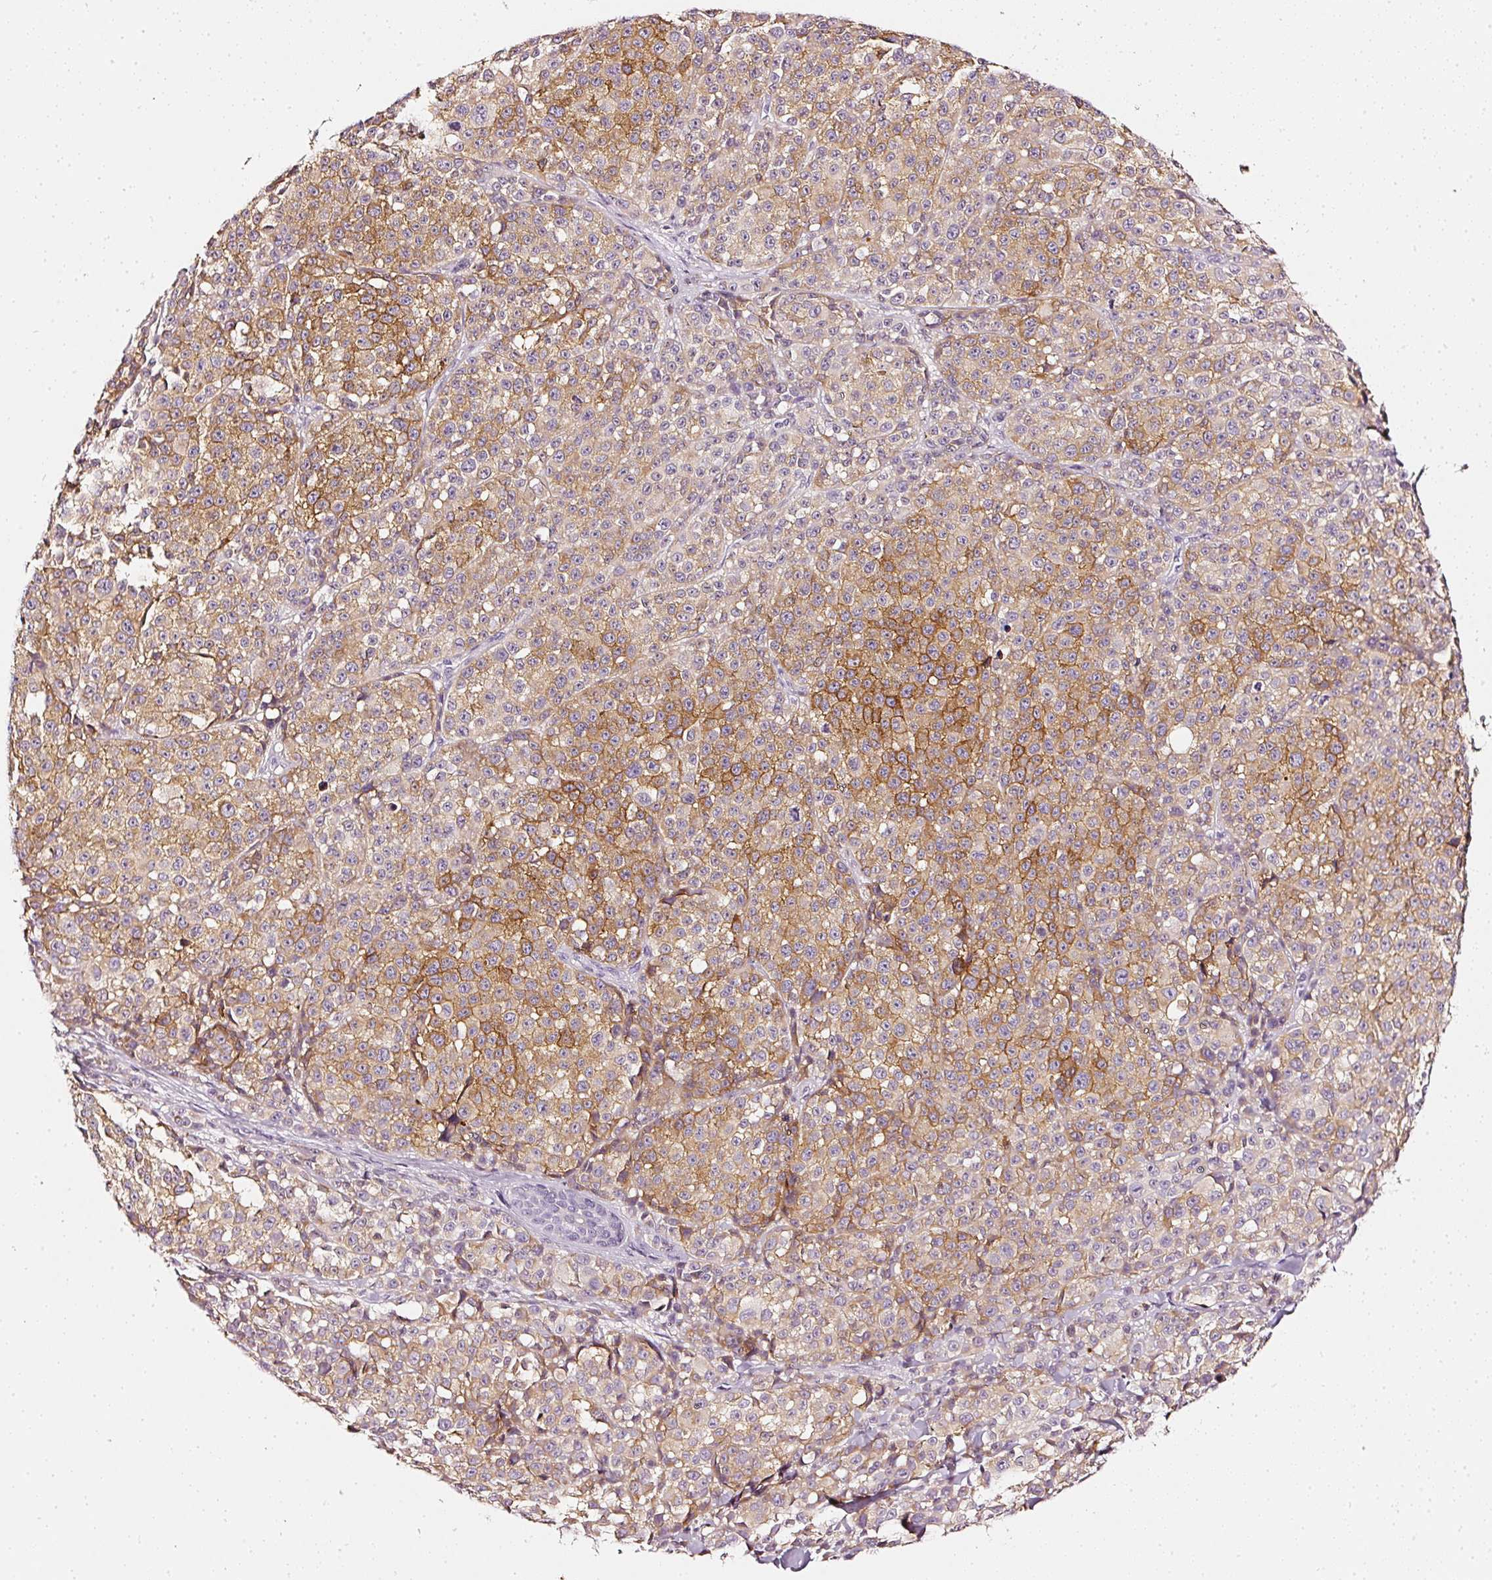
{"staining": {"intensity": "moderate", "quantity": ">75%", "location": "cytoplasmic/membranous"}, "tissue": "melanoma", "cell_type": "Tumor cells", "image_type": "cancer", "snomed": [{"axis": "morphology", "description": "Malignant melanoma, NOS"}, {"axis": "topography", "description": "Skin"}], "caption": "This is a photomicrograph of immunohistochemistry (IHC) staining of melanoma, which shows moderate staining in the cytoplasmic/membranous of tumor cells.", "gene": "CNP", "patient": {"sex": "female", "age": 35}}